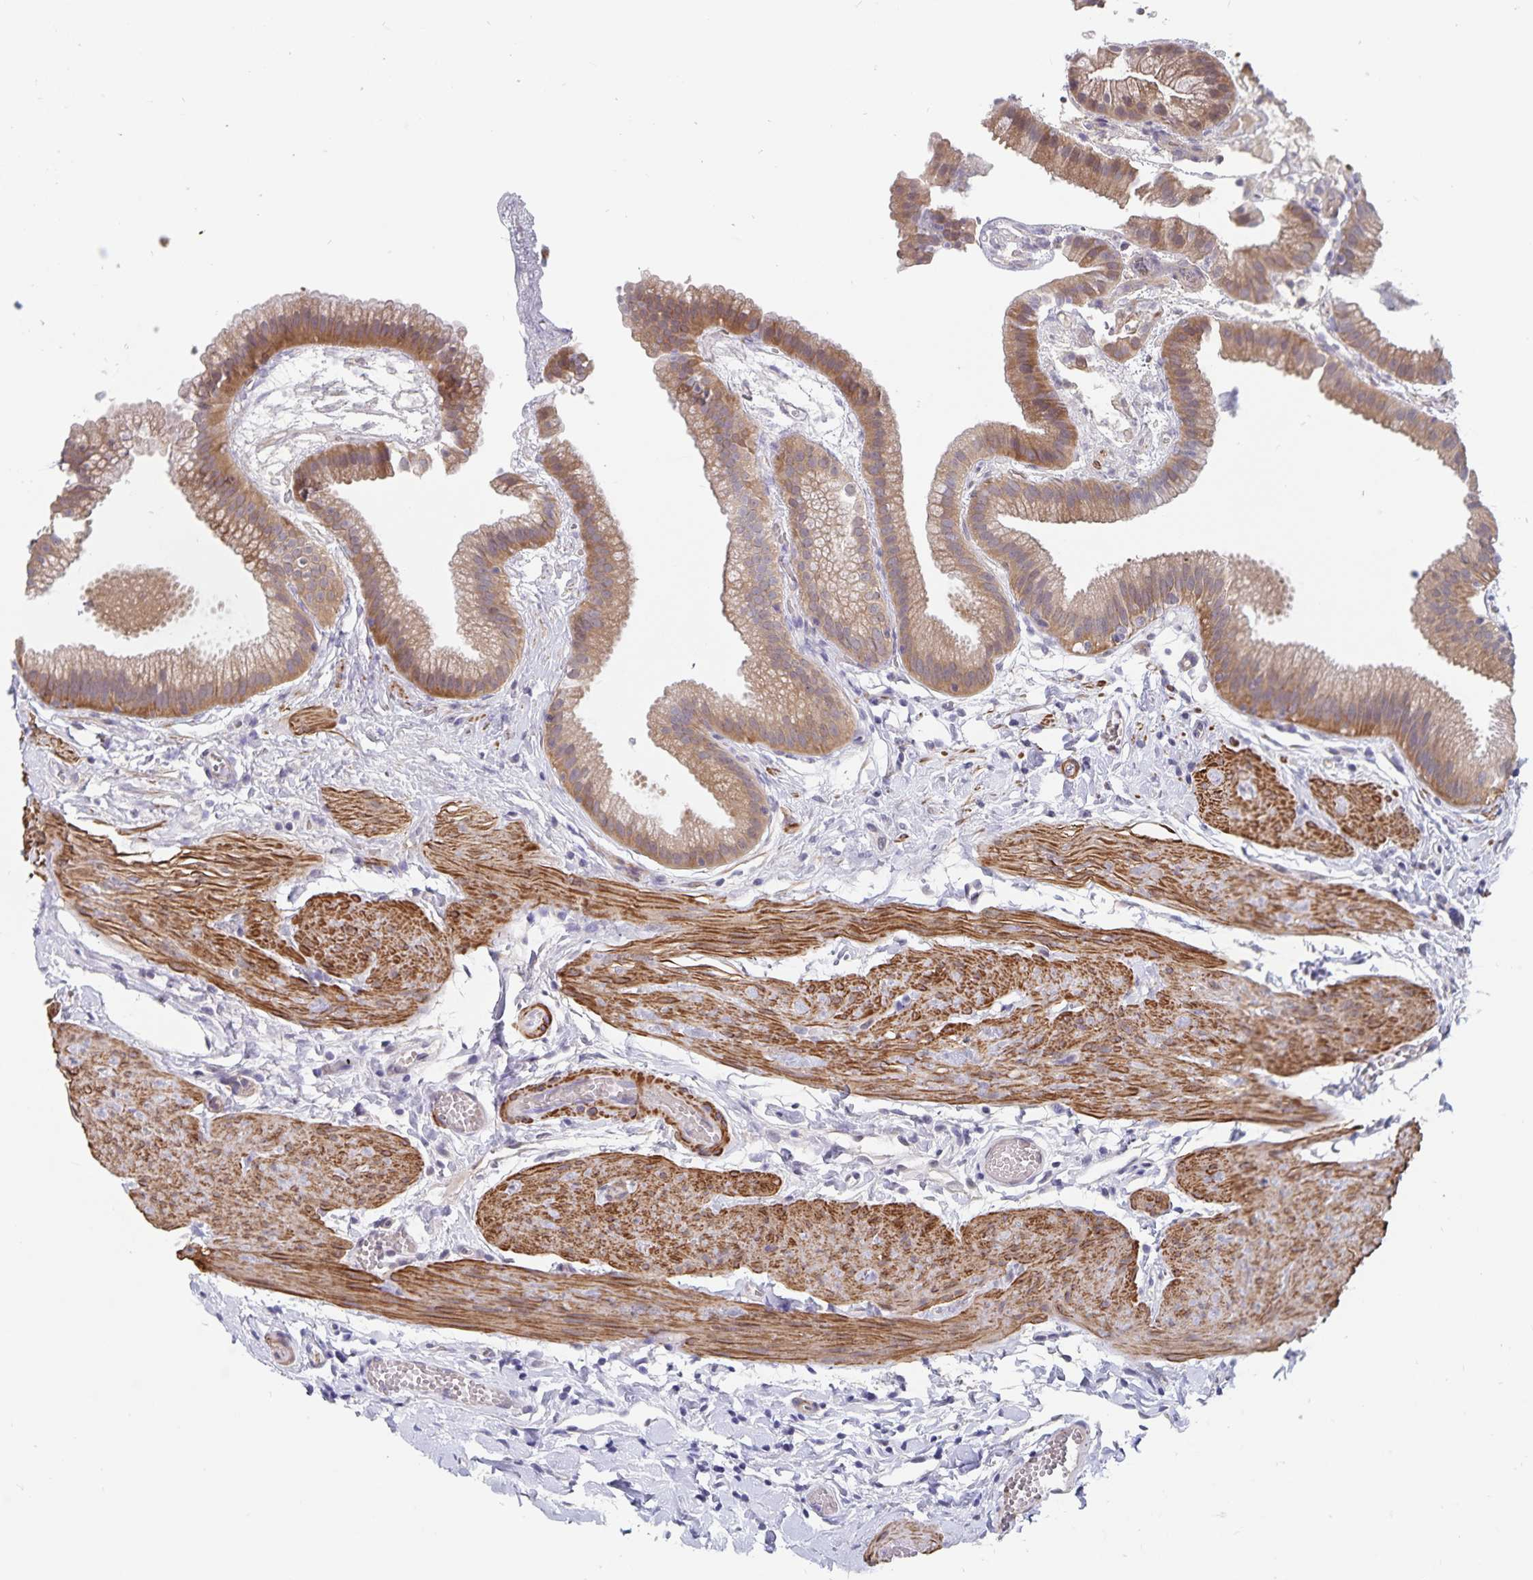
{"staining": {"intensity": "moderate", "quantity": "25%-75%", "location": "cytoplasmic/membranous"}, "tissue": "gallbladder", "cell_type": "Glandular cells", "image_type": "normal", "snomed": [{"axis": "morphology", "description": "Normal tissue, NOS"}, {"axis": "topography", "description": "Gallbladder"}], "caption": "Protein expression by immunohistochemistry demonstrates moderate cytoplasmic/membranous expression in about 25%-75% of glandular cells in normal gallbladder. (brown staining indicates protein expression, while blue staining denotes nuclei).", "gene": "BAG6", "patient": {"sex": "female", "age": 63}}